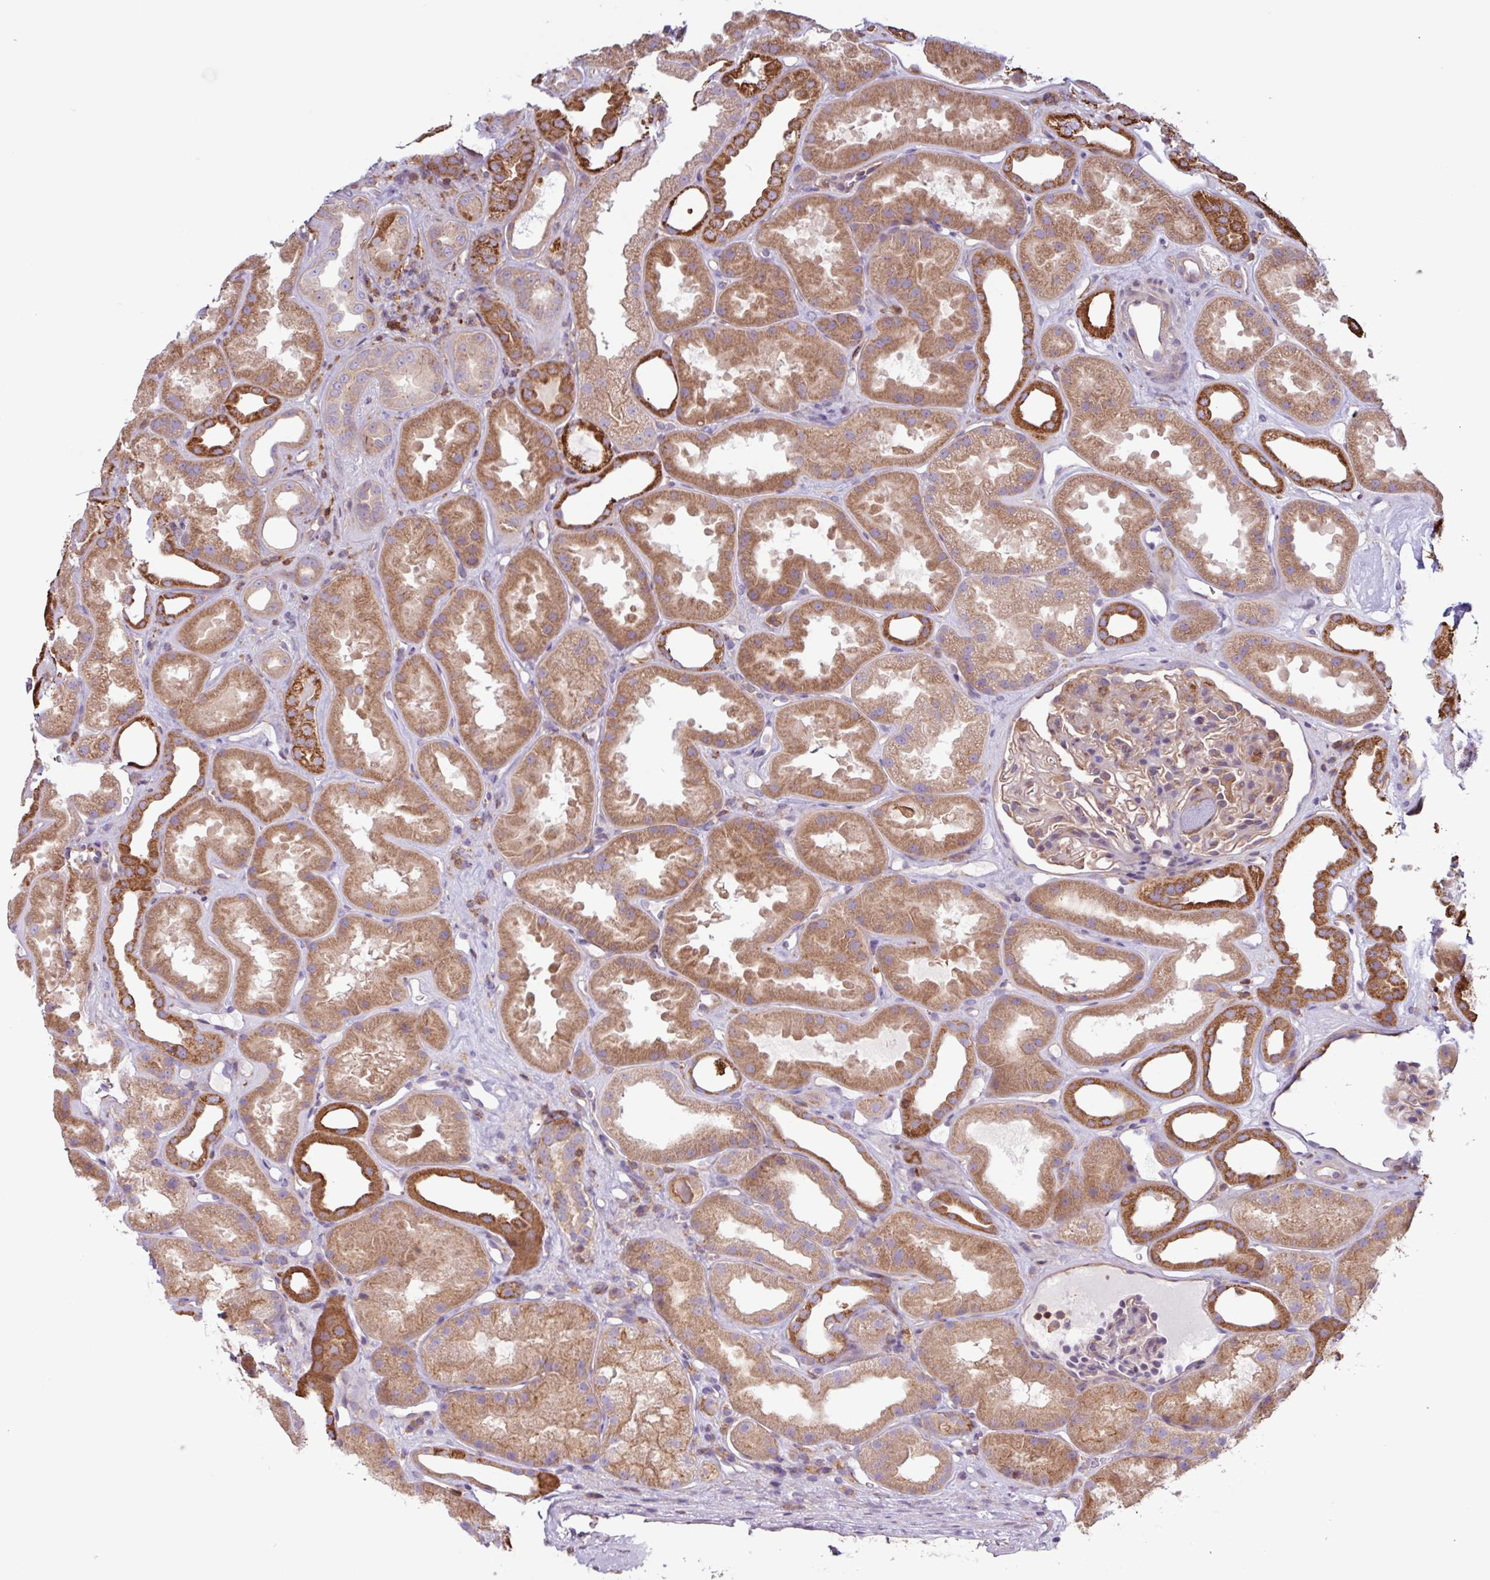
{"staining": {"intensity": "moderate", "quantity": "25%-75%", "location": "cytoplasmic/membranous"}, "tissue": "kidney", "cell_type": "Cells in glomeruli", "image_type": "normal", "snomed": [{"axis": "morphology", "description": "Normal tissue, NOS"}, {"axis": "topography", "description": "Kidney"}], "caption": "Immunohistochemistry (IHC) micrograph of normal kidney: kidney stained using immunohistochemistry shows medium levels of moderate protein expression localized specifically in the cytoplasmic/membranous of cells in glomeruli, appearing as a cytoplasmic/membranous brown color.", "gene": "ACTR3B", "patient": {"sex": "male", "age": 61}}